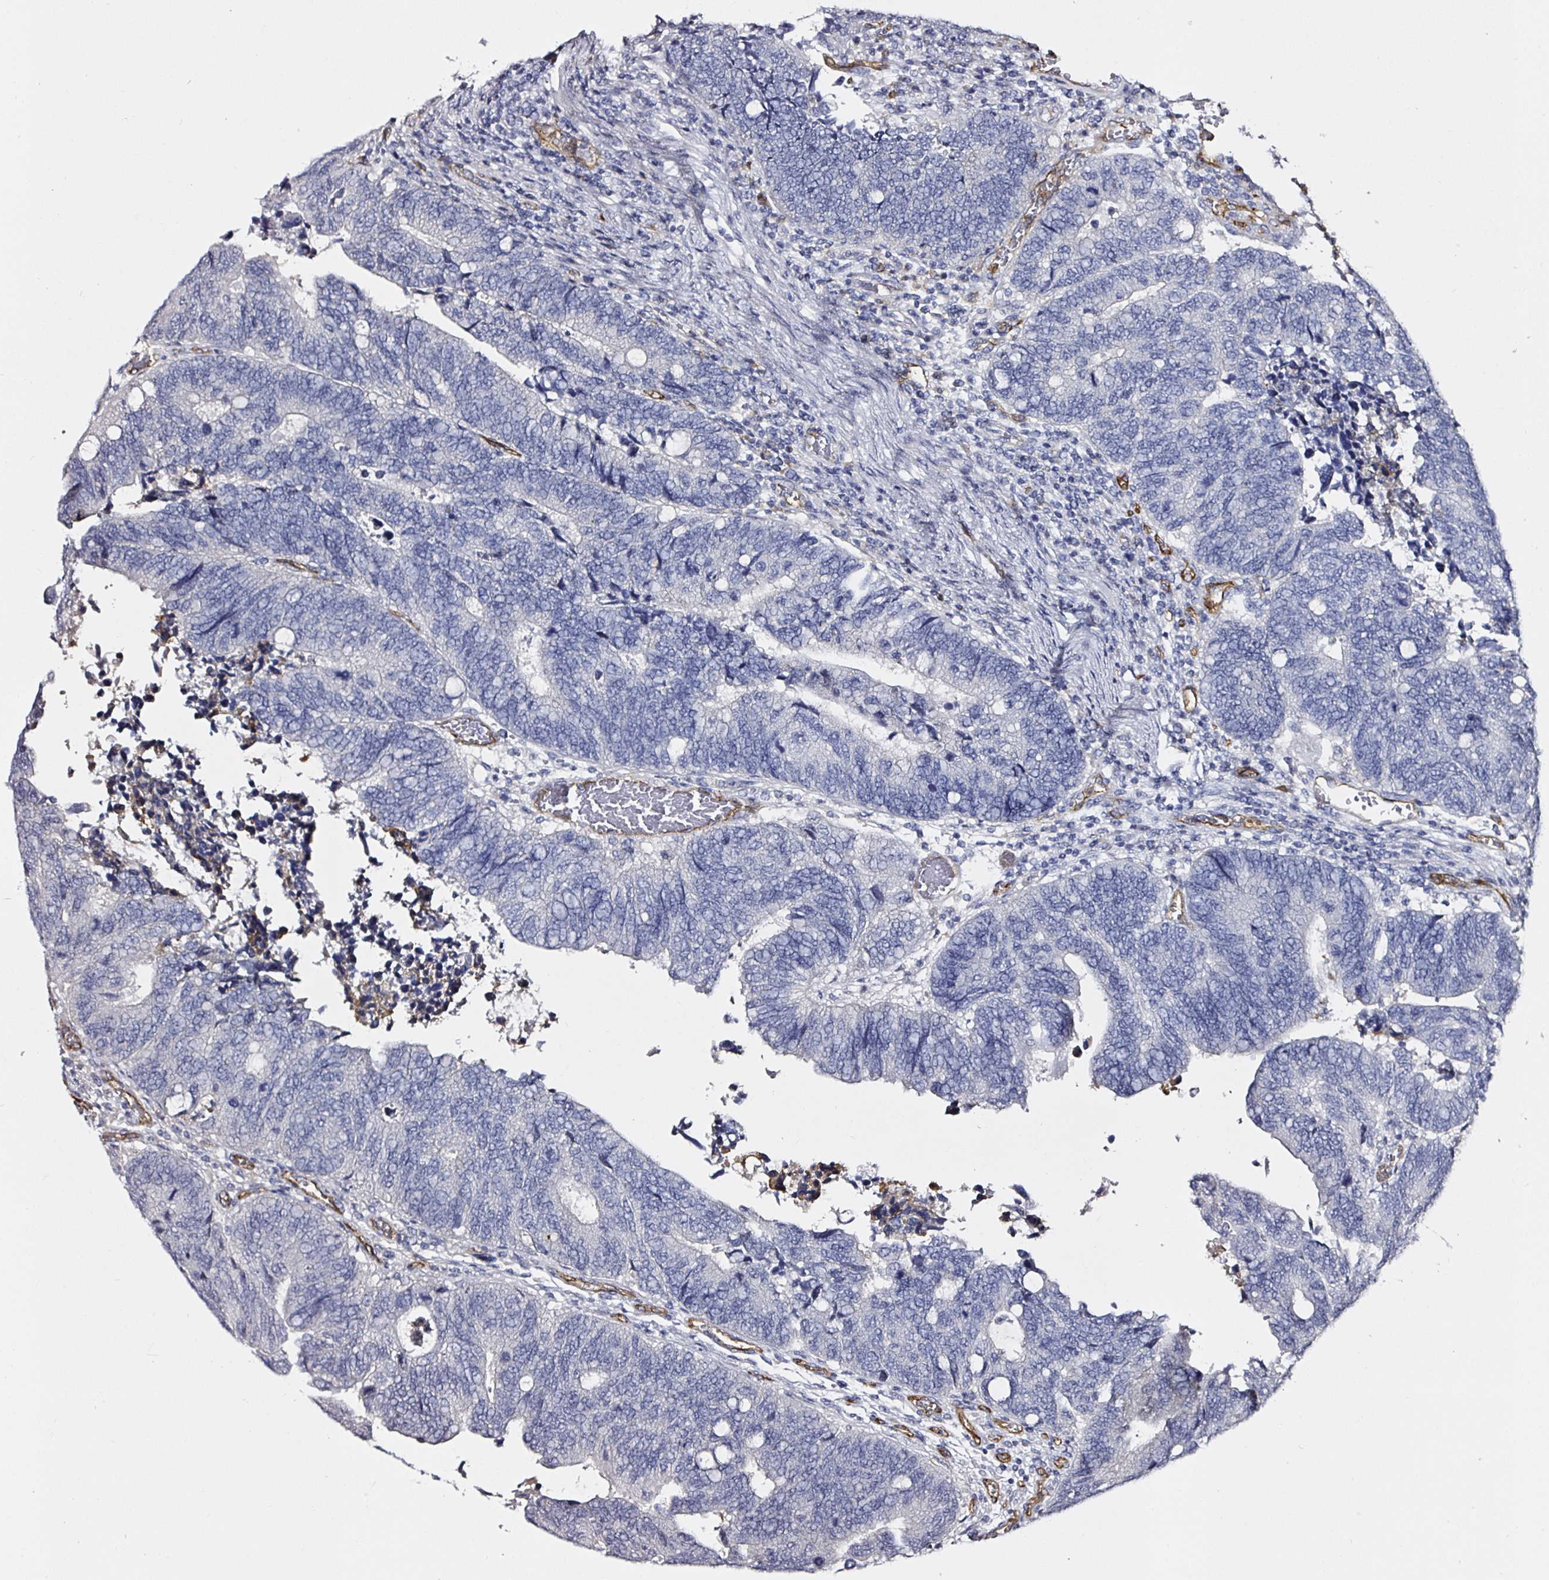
{"staining": {"intensity": "negative", "quantity": "none", "location": "none"}, "tissue": "colorectal cancer", "cell_type": "Tumor cells", "image_type": "cancer", "snomed": [{"axis": "morphology", "description": "Adenocarcinoma, NOS"}, {"axis": "topography", "description": "Colon"}], "caption": "This is a photomicrograph of immunohistochemistry (IHC) staining of adenocarcinoma (colorectal), which shows no staining in tumor cells. (Stains: DAB IHC with hematoxylin counter stain, Microscopy: brightfield microscopy at high magnification).", "gene": "ACSBG2", "patient": {"sex": "male", "age": 87}}